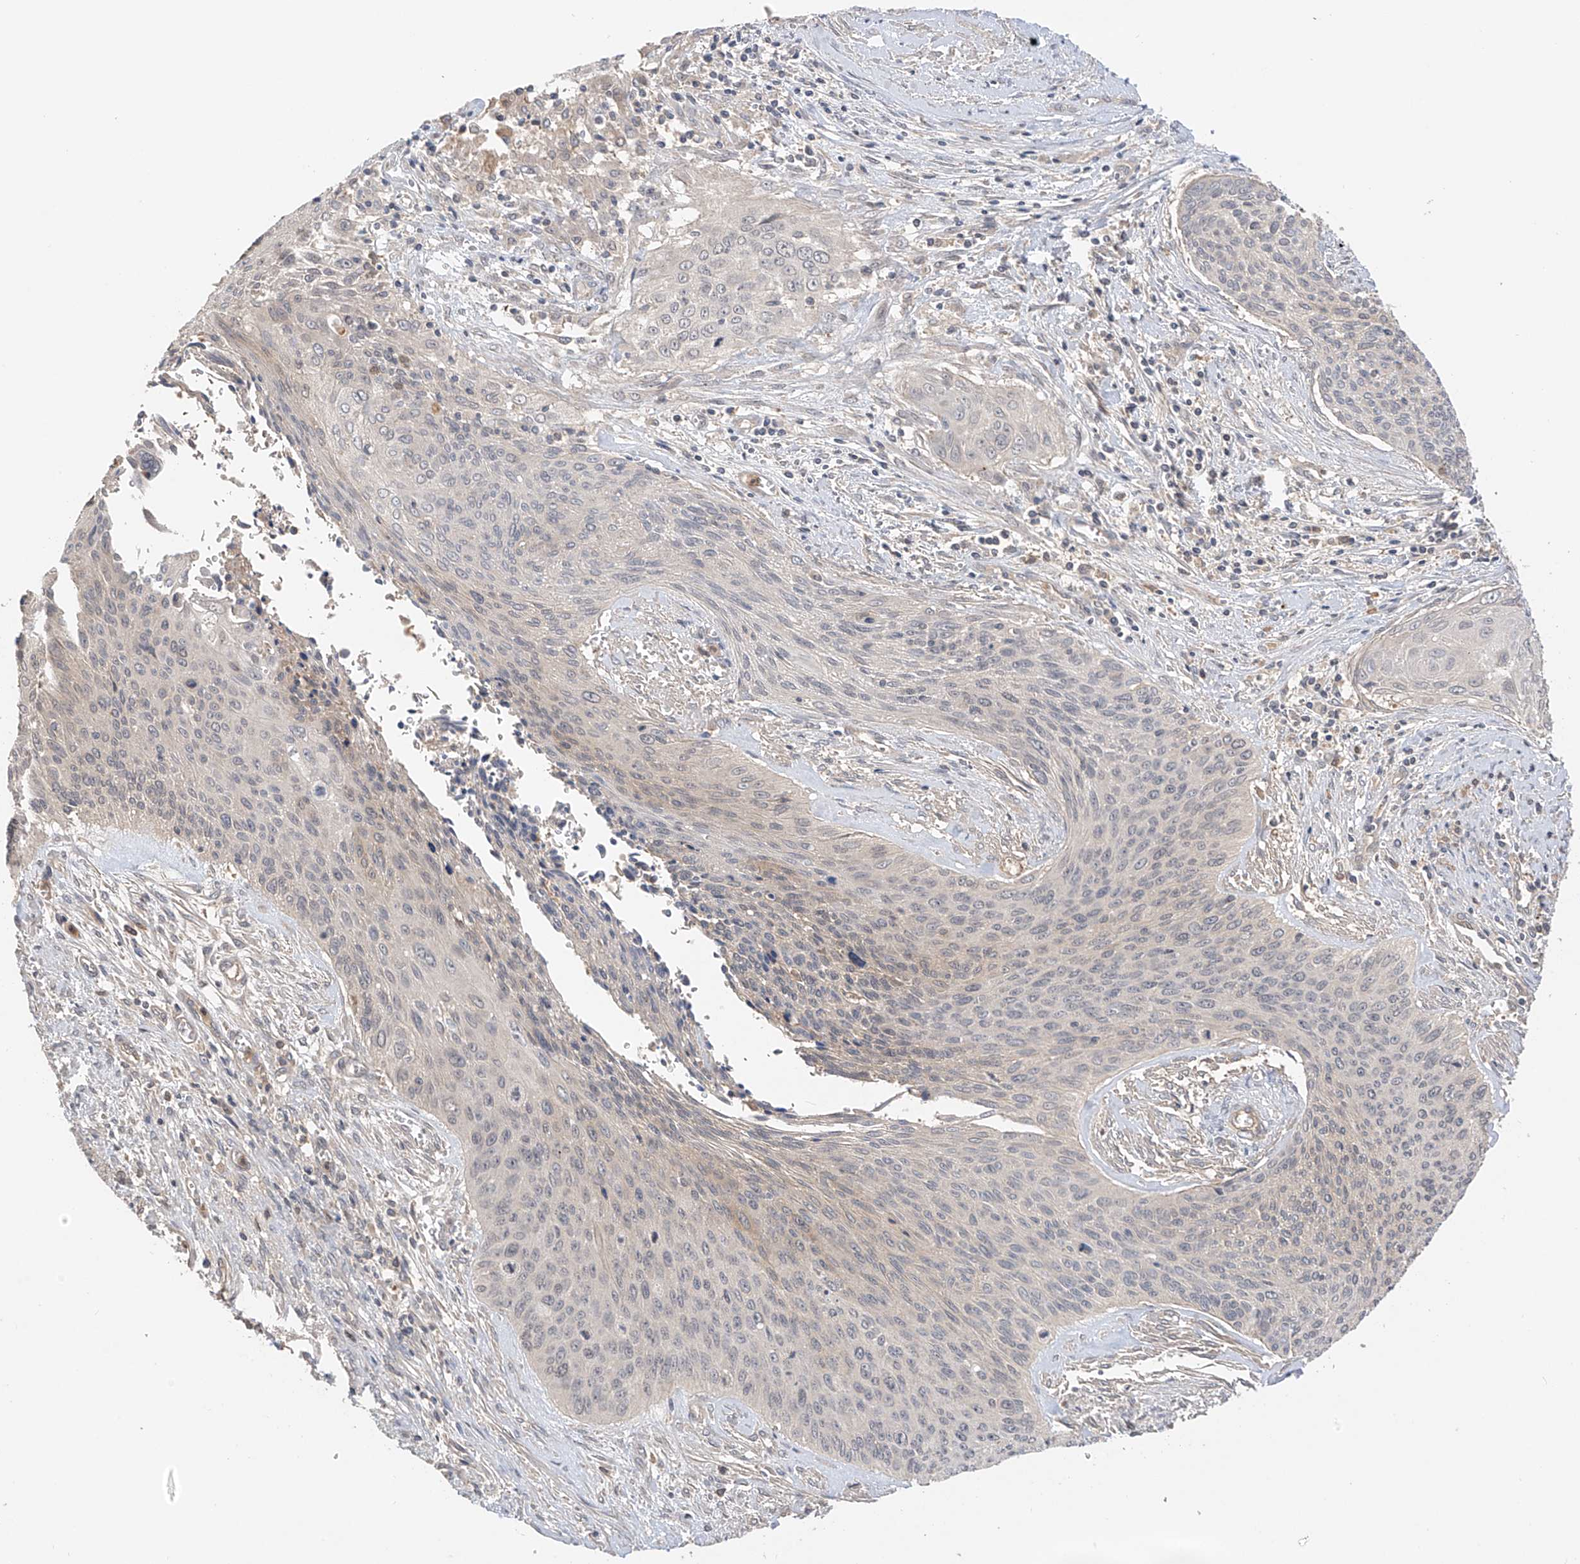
{"staining": {"intensity": "negative", "quantity": "none", "location": "none"}, "tissue": "cervical cancer", "cell_type": "Tumor cells", "image_type": "cancer", "snomed": [{"axis": "morphology", "description": "Squamous cell carcinoma, NOS"}, {"axis": "topography", "description": "Cervix"}], "caption": "Immunohistochemical staining of human squamous cell carcinoma (cervical) displays no significant expression in tumor cells.", "gene": "CACNA2D4", "patient": {"sex": "female", "age": 55}}